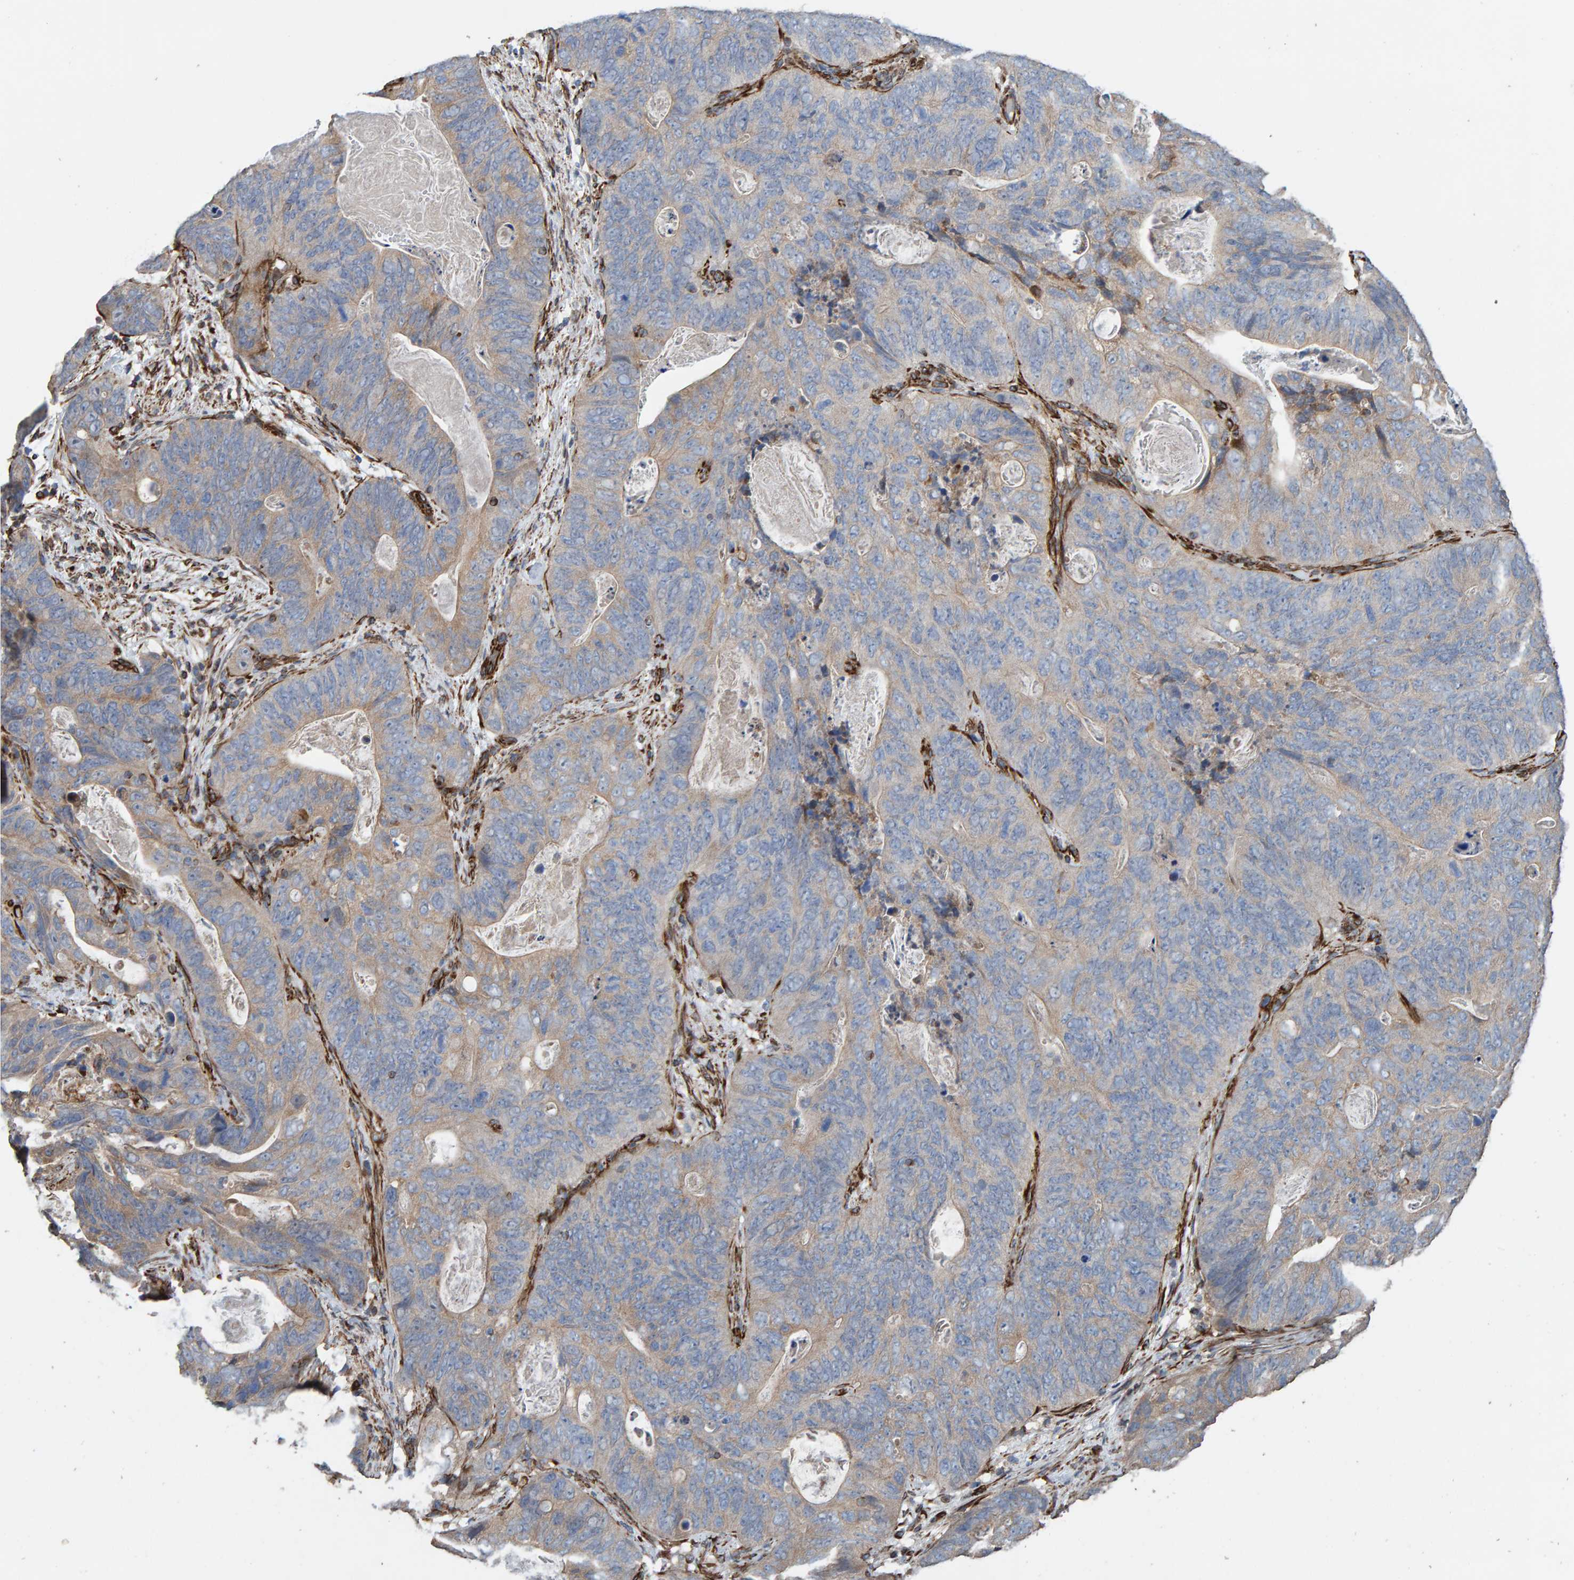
{"staining": {"intensity": "weak", "quantity": "<25%", "location": "cytoplasmic/membranous"}, "tissue": "stomach cancer", "cell_type": "Tumor cells", "image_type": "cancer", "snomed": [{"axis": "morphology", "description": "Normal tissue, NOS"}, {"axis": "morphology", "description": "Adenocarcinoma, NOS"}, {"axis": "topography", "description": "Stomach"}], "caption": "Immunohistochemical staining of human stomach cancer (adenocarcinoma) exhibits no significant positivity in tumor cells.", "gene": "ZNF347", "patient": {"sex": "female", "age": 89}}